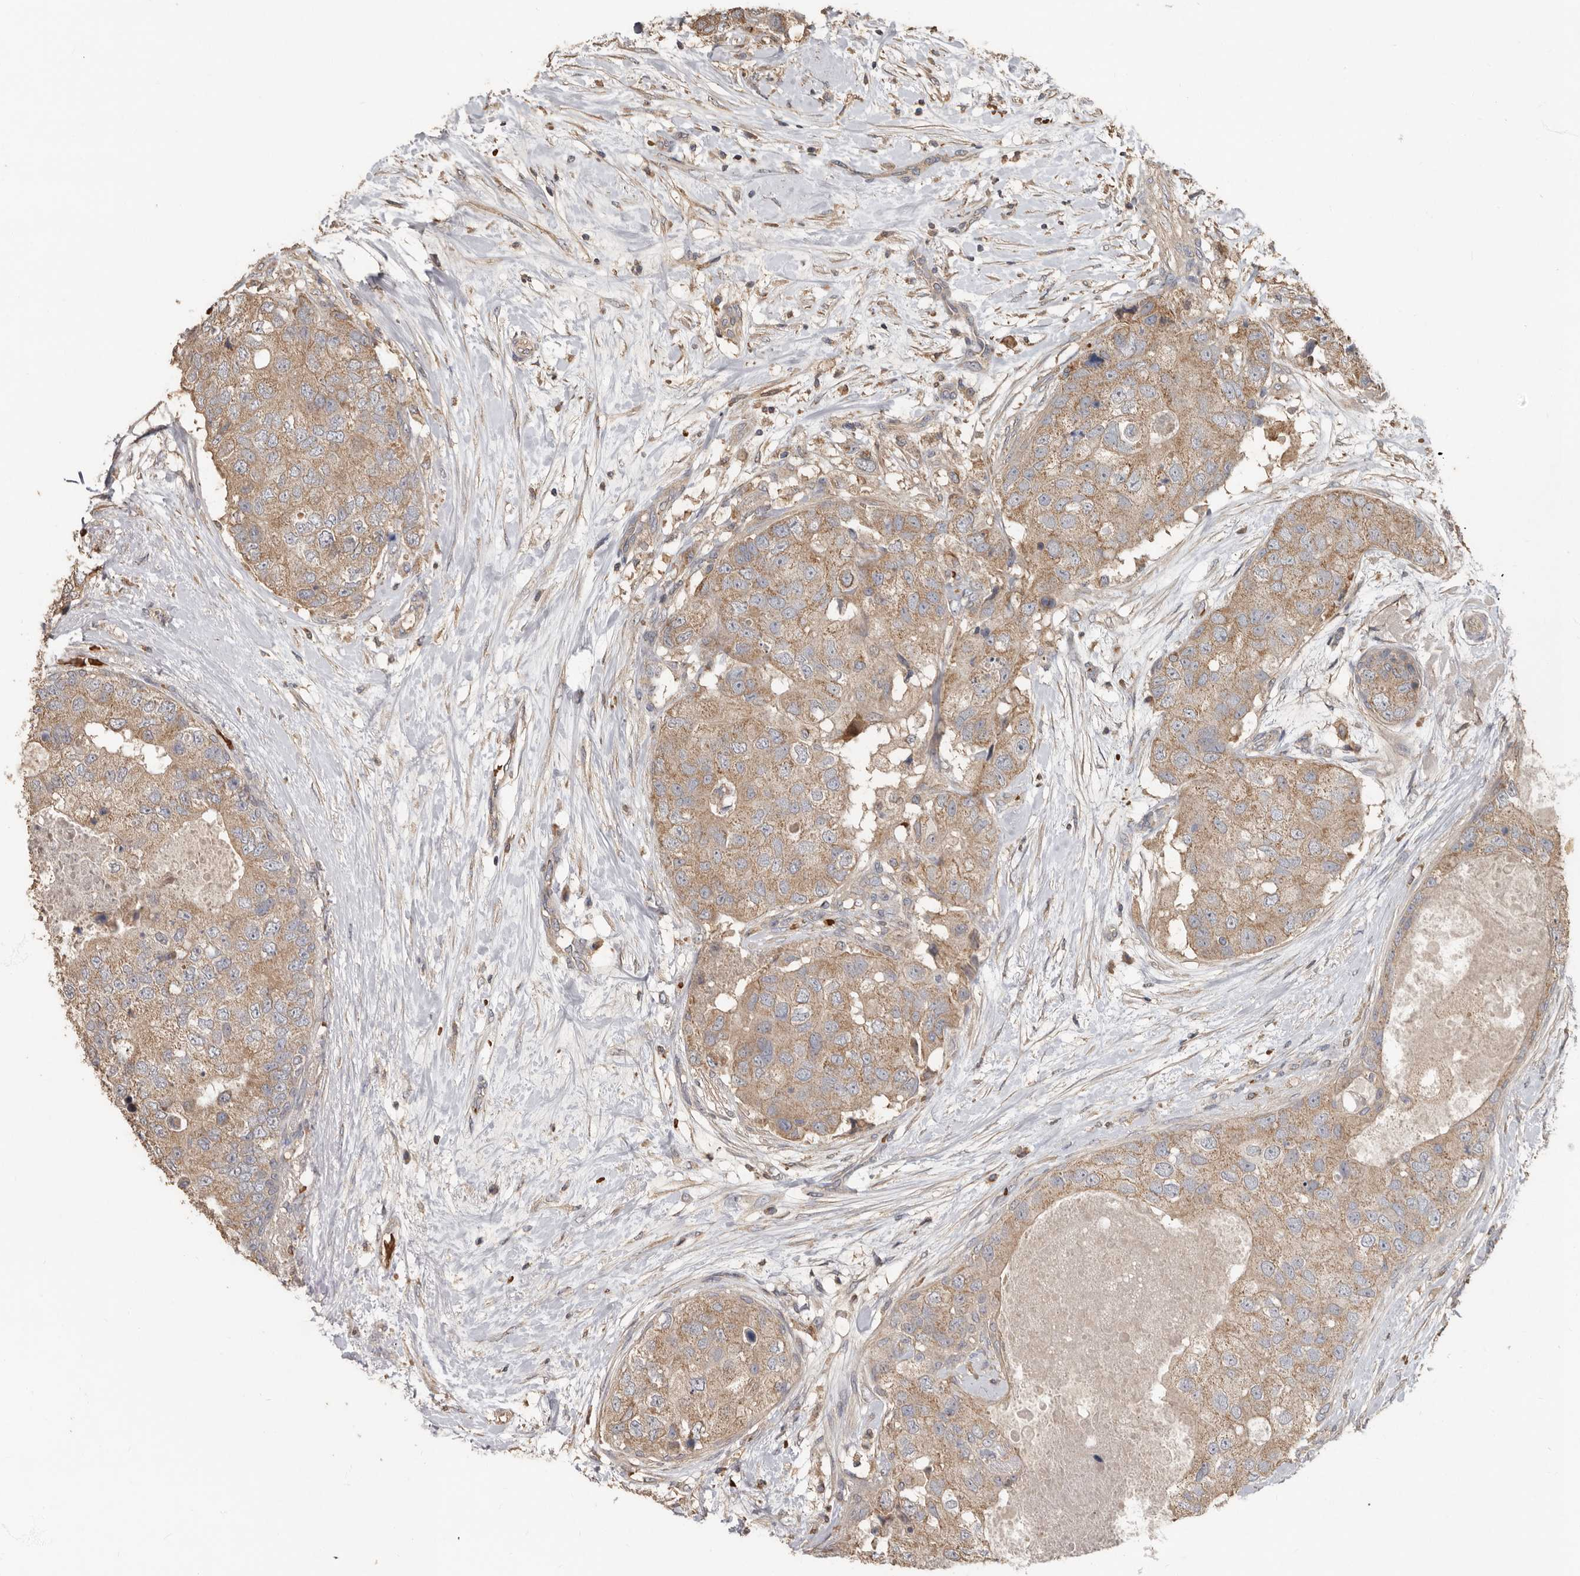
{"staining": {"intensity": "moderate", "quantity": ">75%", "location": "cytoplasmic/membranous"}, "tissue": "breast cancer", "cell_type": "Tumor cells", "image_type": "cancer", "snomed": [{"axis": "morphology", "description": "Duct carcinoma"}, {"axis": "topography", "description": "Breast"}], "caption": "DAB (3,3'-diaminobenzidine) immunohistochemical staining of human breast cancer (invasive ductal carcinoma) reveals moderate cytoplasmic/membranous protein staining in about >75% of tumor cells.", "gene": "KIF26B", "patient": {"sex": "female", "age": 62}}